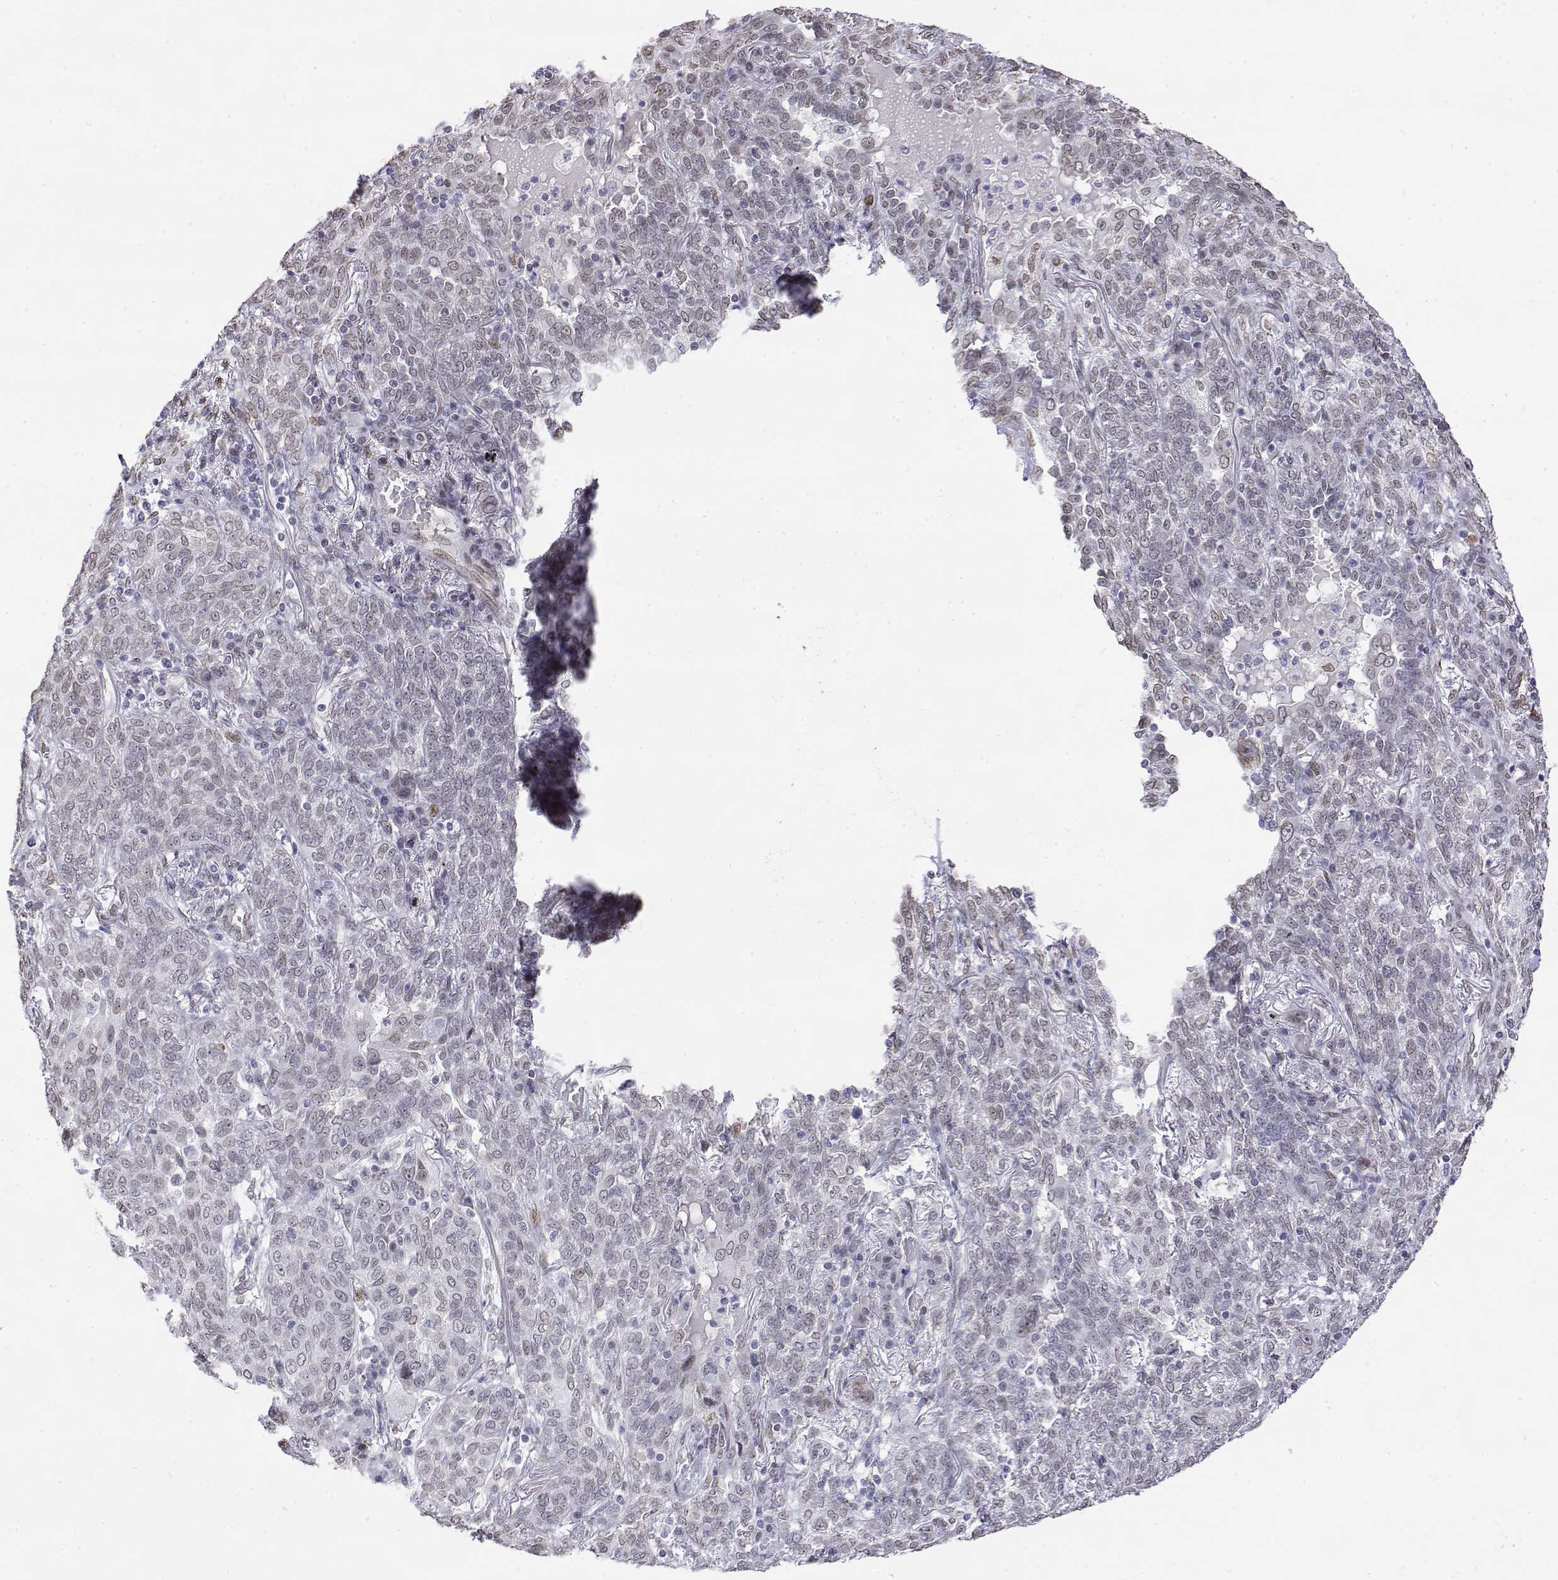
{"staining": {"intensity": "negative", "quantity": "none", "location": "none"}, "tissue": "lung cancer", "cell_type": "Tumor cells", "image_type": "cancer", "snomed": [{"axis": "morphology", "description": "Squamous cell carcinoma, NOS"}, {"axis": "topography", "description": "Lung"}], "caption": "Tumor cells show no significant expression in lung cancer.", "gene": "ZNF532", "patient": {"sex": "female", "age": 70}}